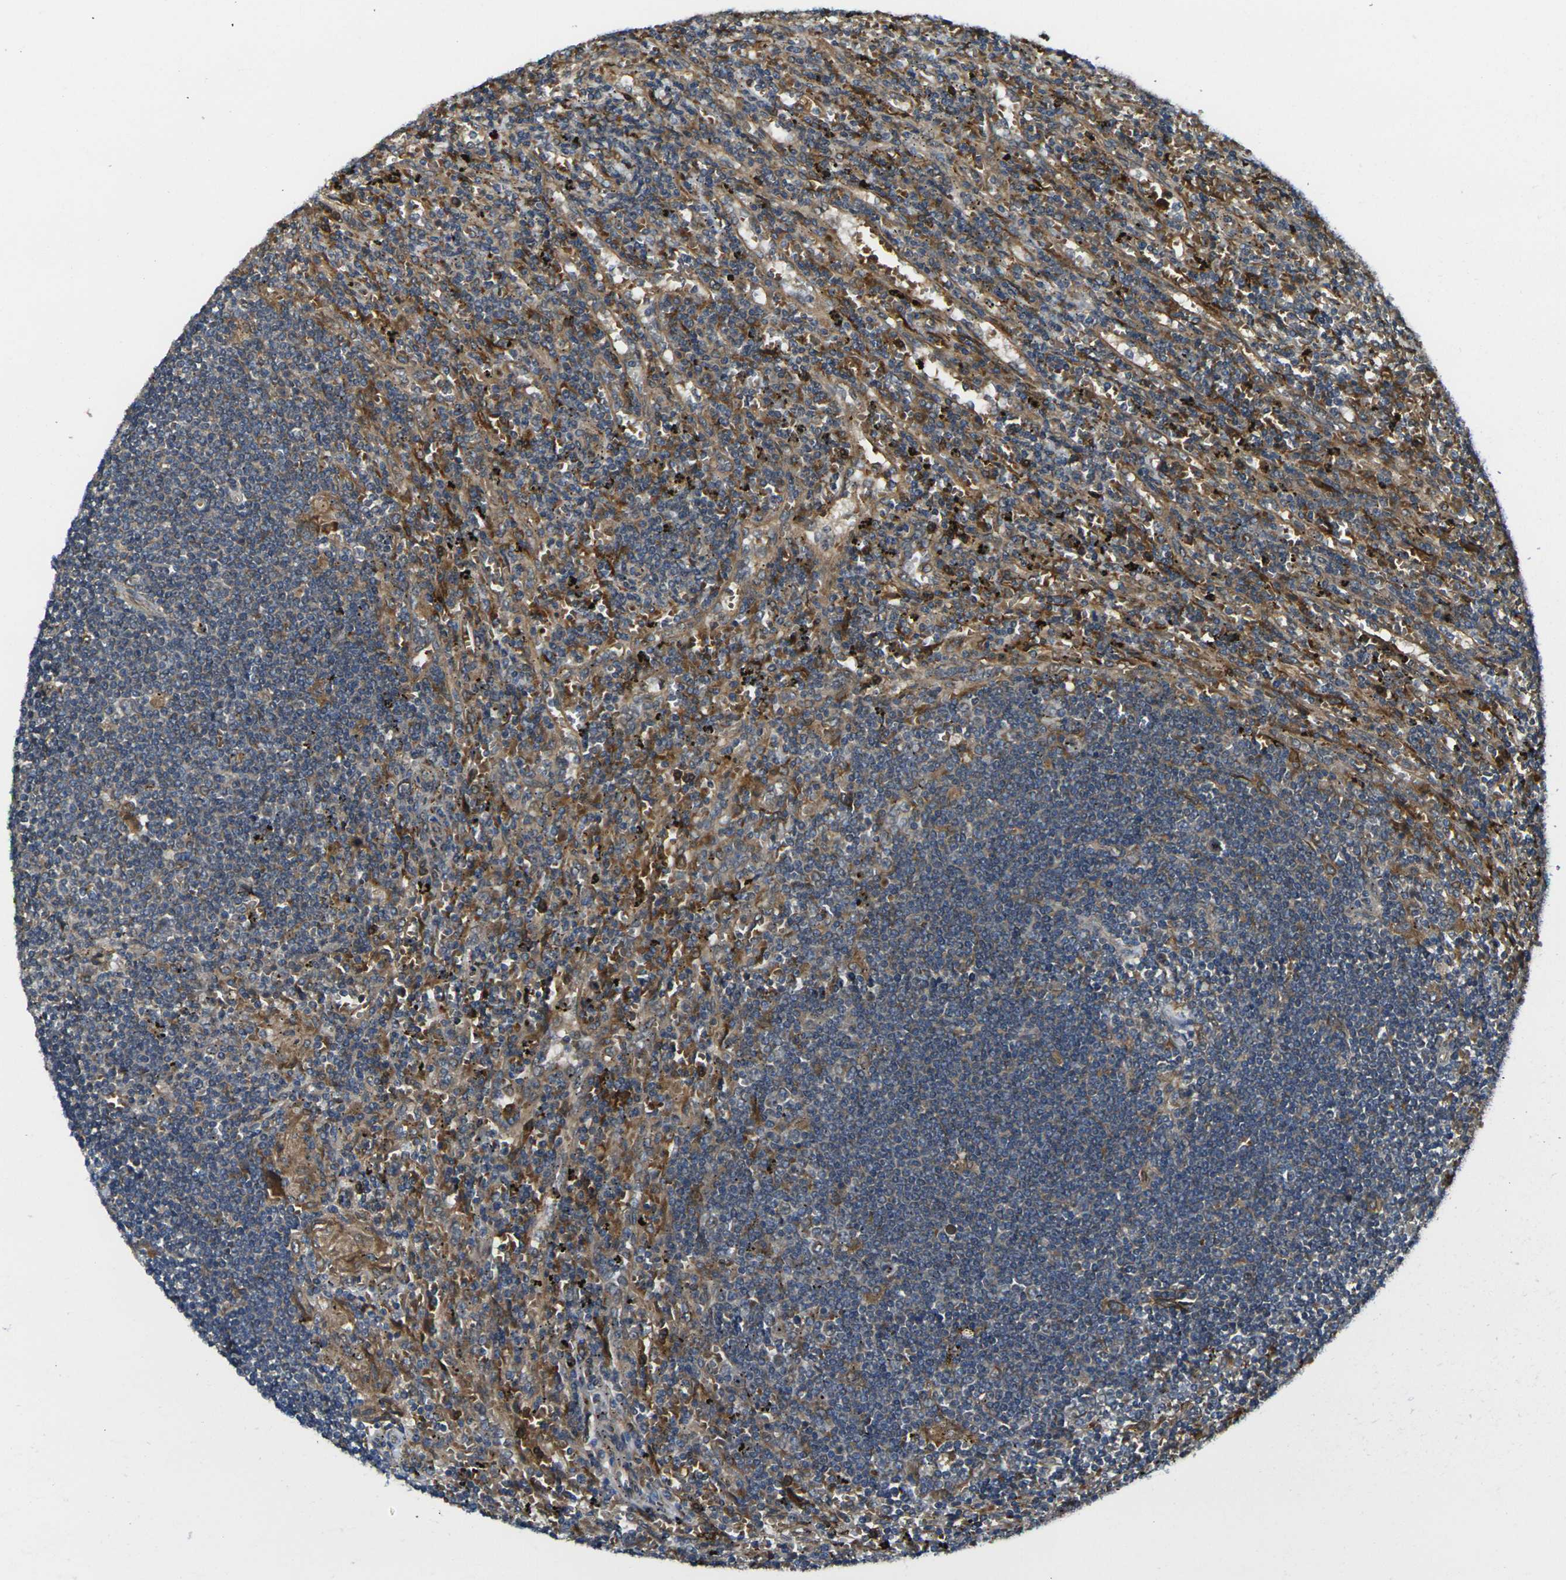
{"staining": {"intensity": "moderate", "quantity": "25%-75%", "location": "cytoplasmic/membranous"}, "tissue": "lymphoma", "cell_type": "Tumor cells", "image_type": "cancer", "snomed": [{"axis": "morphology", "description": "Malignant lymphoma, non-Hodgkin's type, Low grade"}, {"axis": "topography", "description": "Spleen"}], "caption": "Malignant lymphoma, non-Hodgkin's type (low-grade) was stained to show a protein in brown. There is medium levels of moderate cytoplasmic/membranous positivity in about 25%-75% of tumor cells. (DAB IHC, brown staining for protein, blue staining for nuclei).", "gene": "FZD1", "patient": {"sex": "male", "age": 76}}